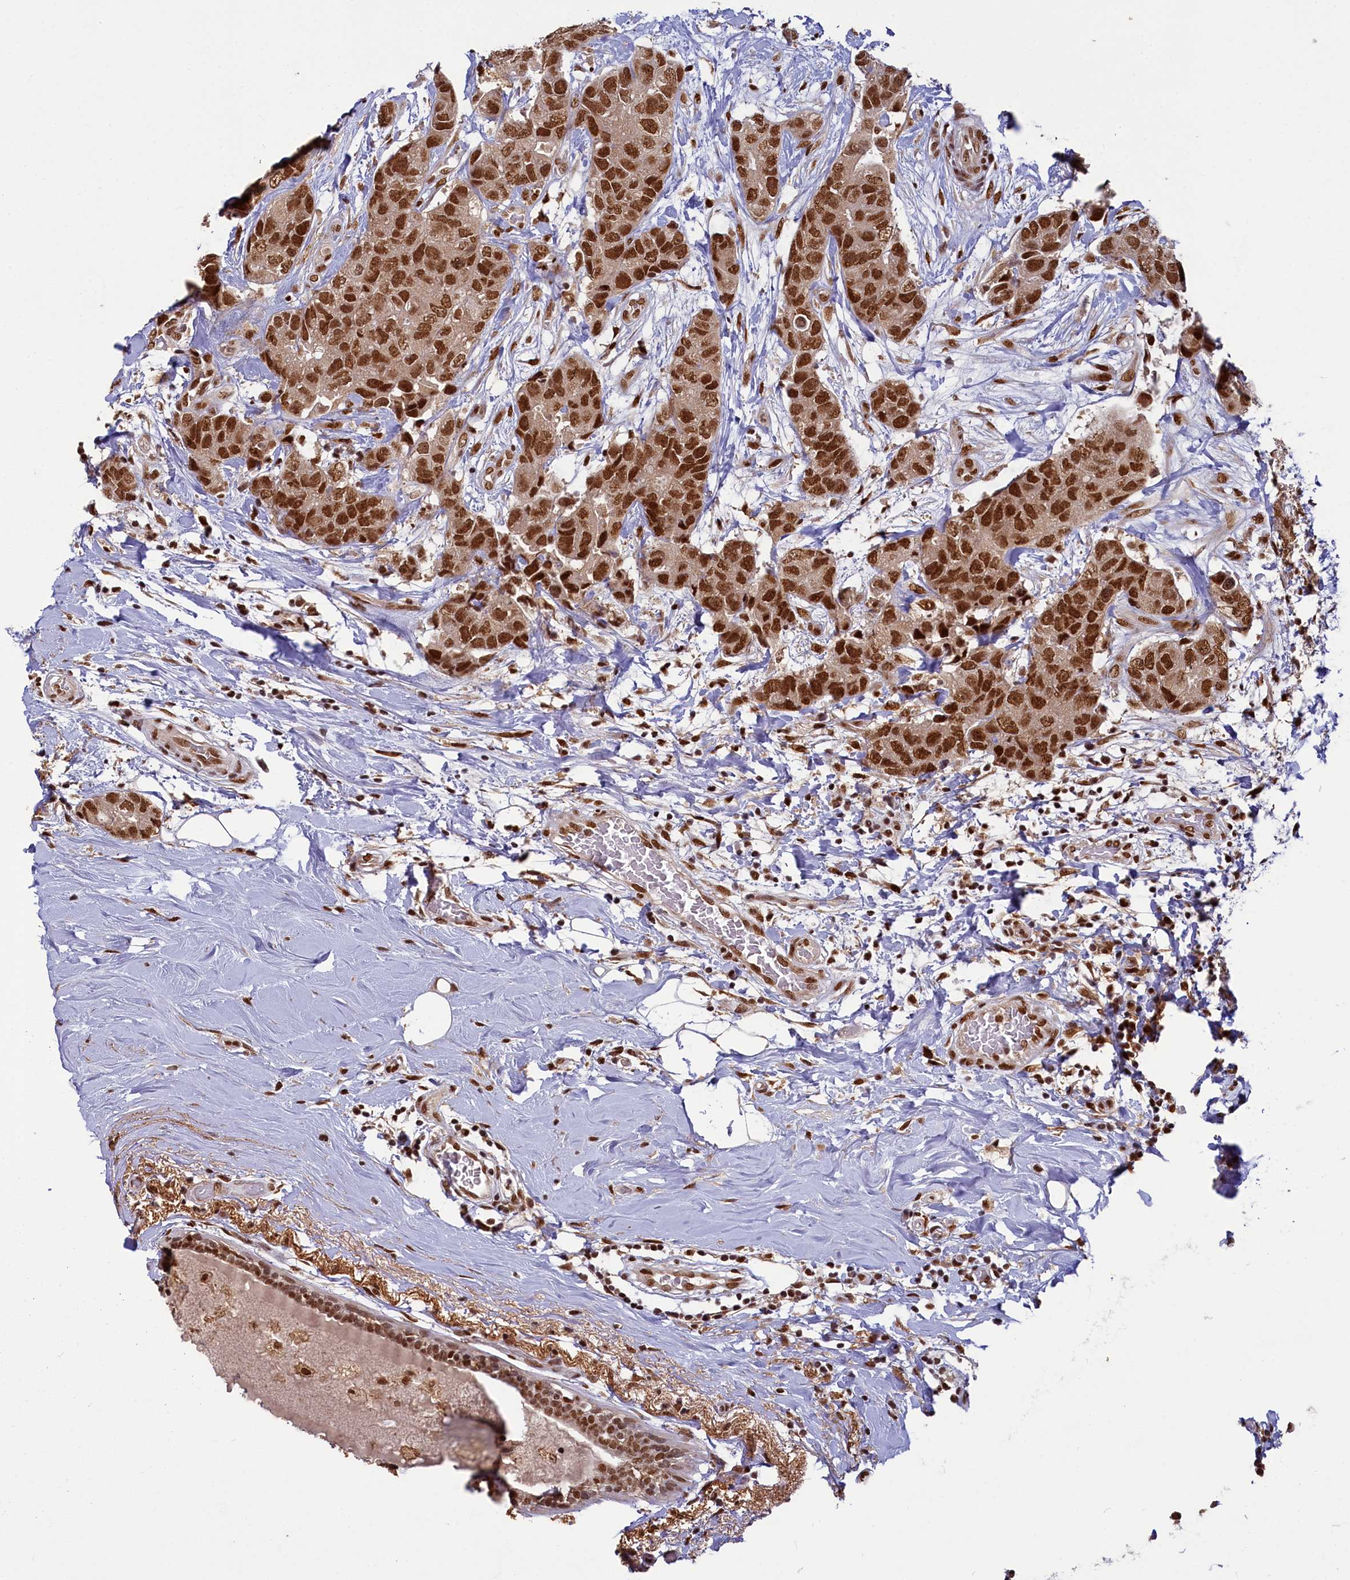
{"staining": {"intensity": "strong", "quantity": ">75%", "location": "nuclear"}, "tissue": "breast cancer", "cell_type": "Tumor cells", "image_type": "cancer", "snomed": [{"axis": "morphology", "description": "Duct carcinoma"}, {"axis": "topography", "description": "Breast"}], "caption": "The immunohistochemical stain labels strong nuclear positivity in tumor cells of breast cancer tissue.", "gene": "PPHLN1", "patient": {"sex": "female", "age": 62}}